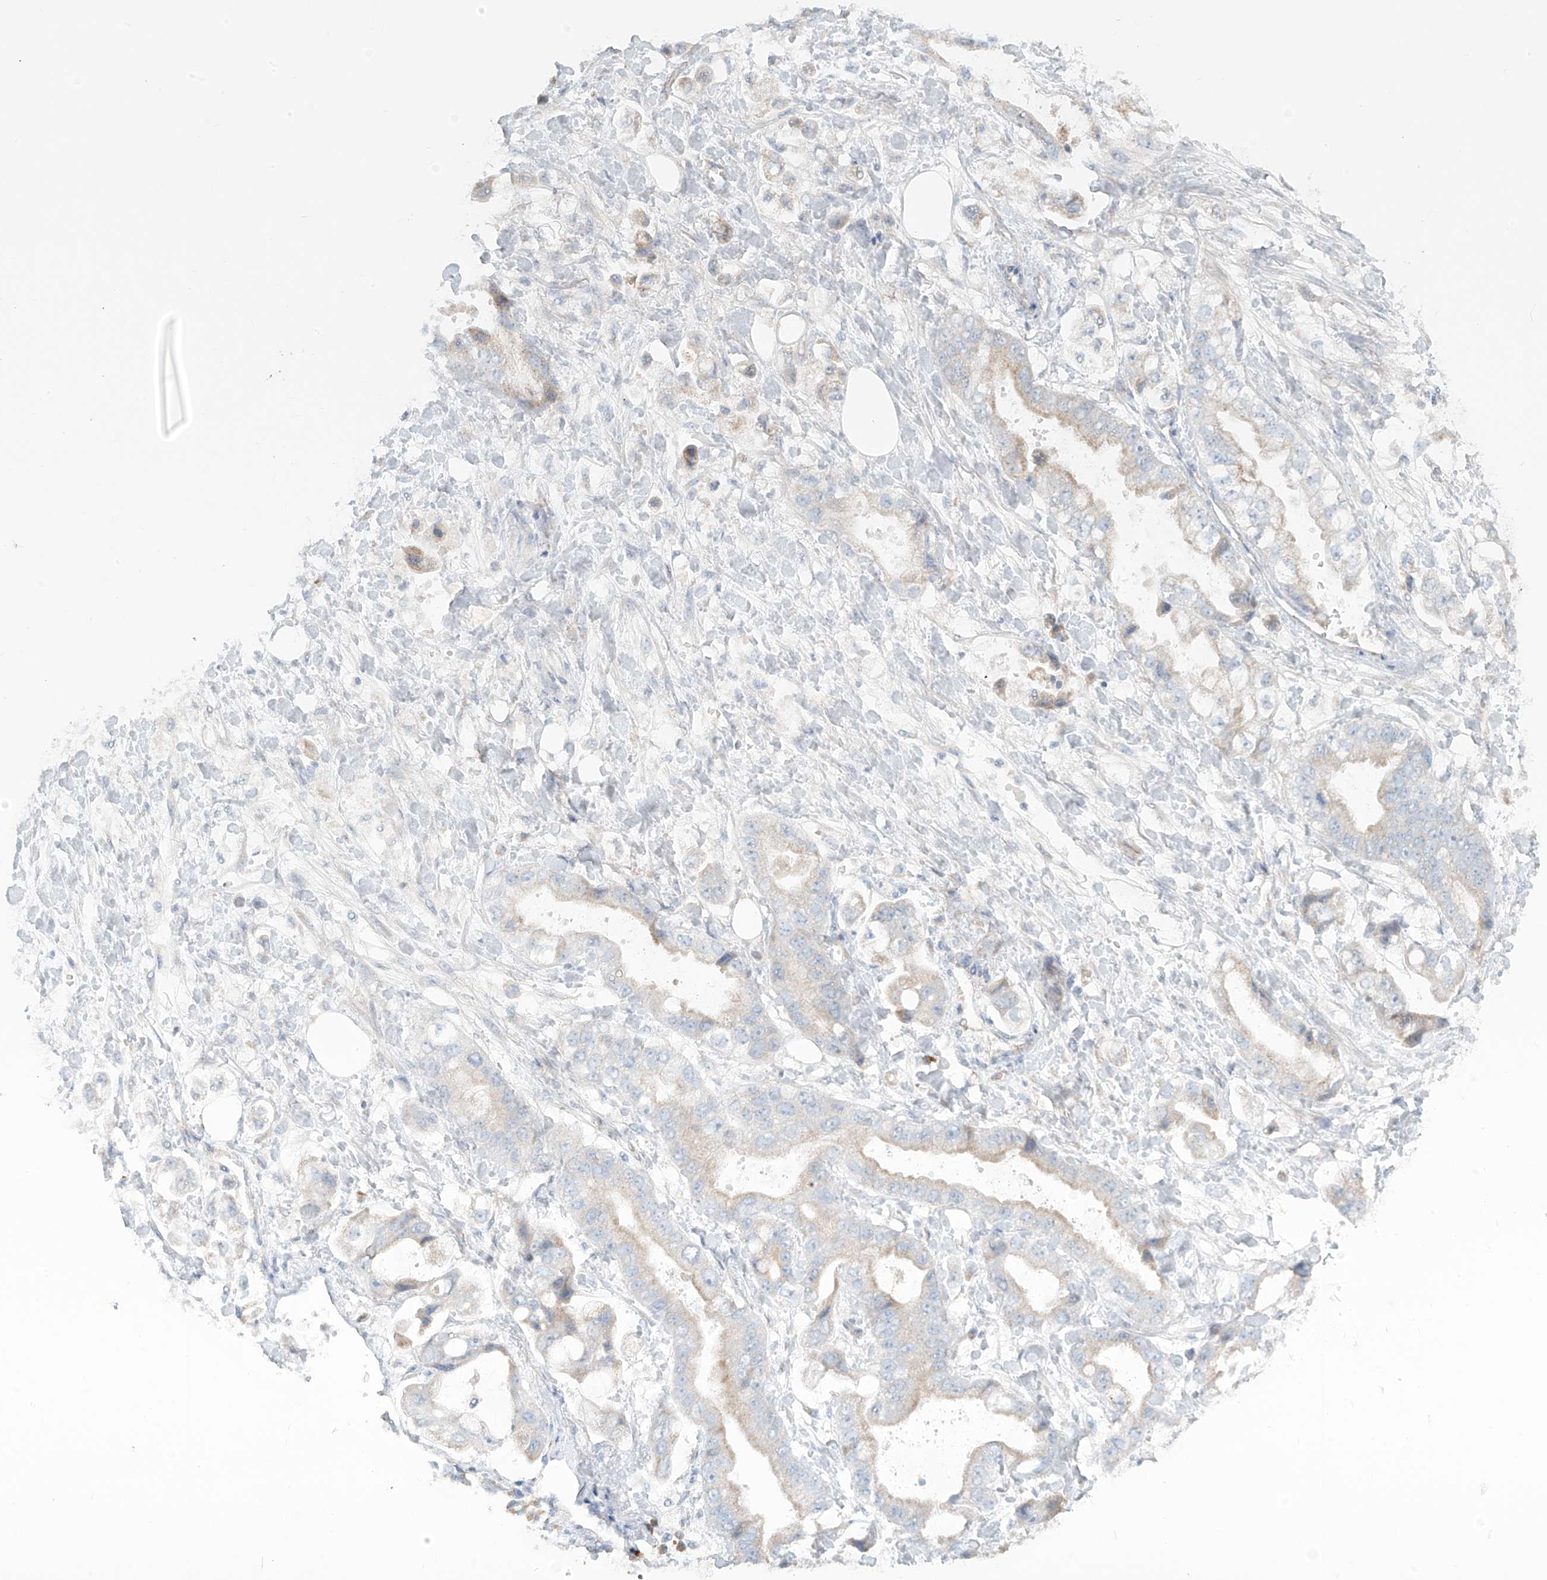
{"staining": {"intensity": "negative", "quantity": "none", "location": "none"}, "tissue": "stomach cancer", "cell_type": "Tumor cells", "image_type": "cancer", "snomed": [{"axis": "morphology", "description": "Adenocarcinoma, NOS"}, {"axis": "topography", "description": "Stomach"}], "caption": "DAB immunohistochemical staining of stomach cancer shows no significant expression in tumor cells. (IHC, brightfield microscopy, high magnification).", "gene": "UST", "patient": {"sex": "male", "age": 62}}